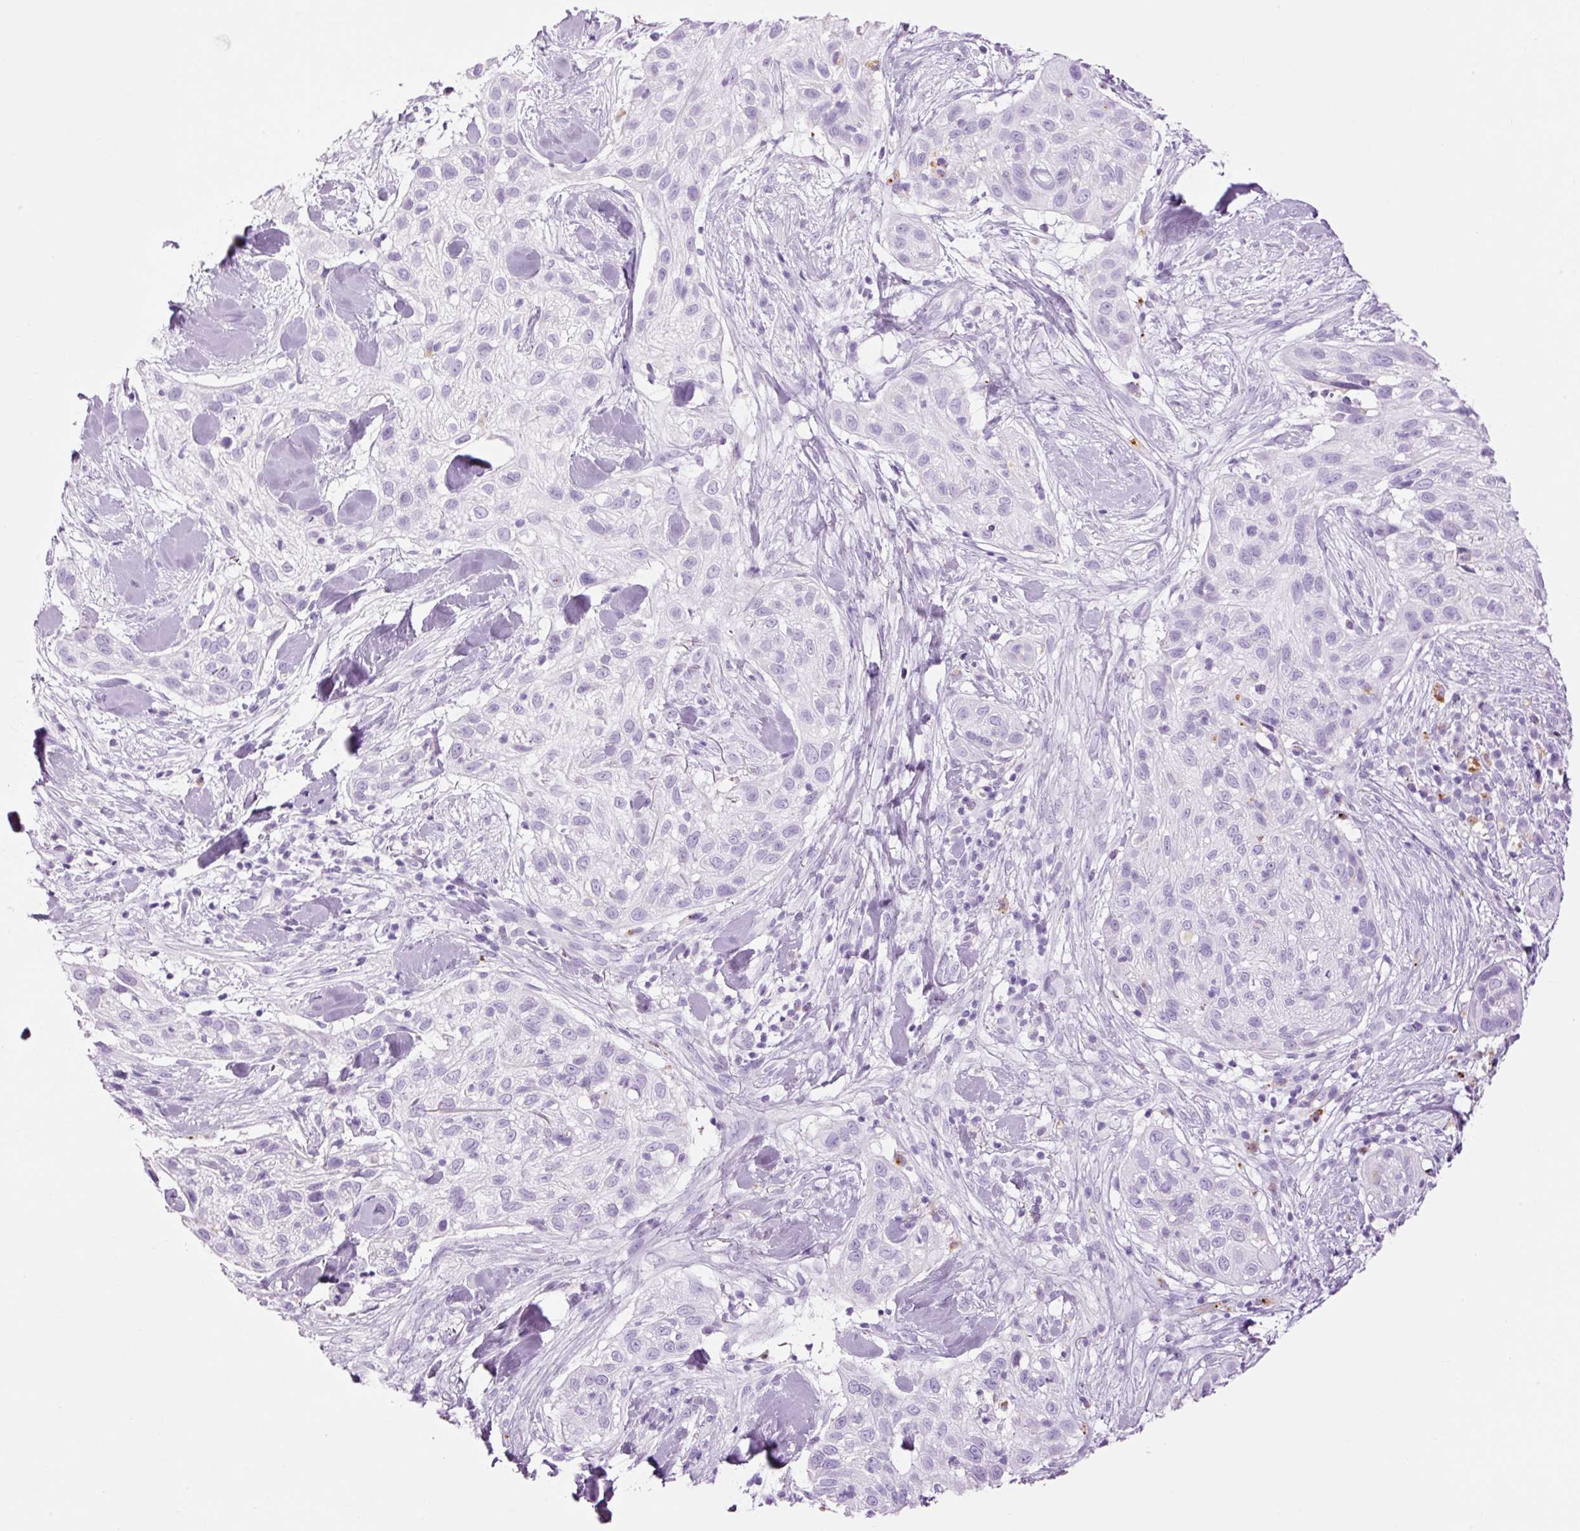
{"staining": {"intensity": "negative", "quantity": "none", "location": "none"}, "tissue": "skin cancer", "cell_type": "Tumor cells", "image_type": "cancer", "snomed": [{"axis": "morphology", "description": "Squamous cell carcinoma, NOS"}, {"axis": "topography", "description": "Skin"}], "caption": "IHC of human squamous cell carcinoma (skin) exhibits no positivity in tumor cells.", "gene": "LYZ", "patient": {"sex": "male", "age": 82}}